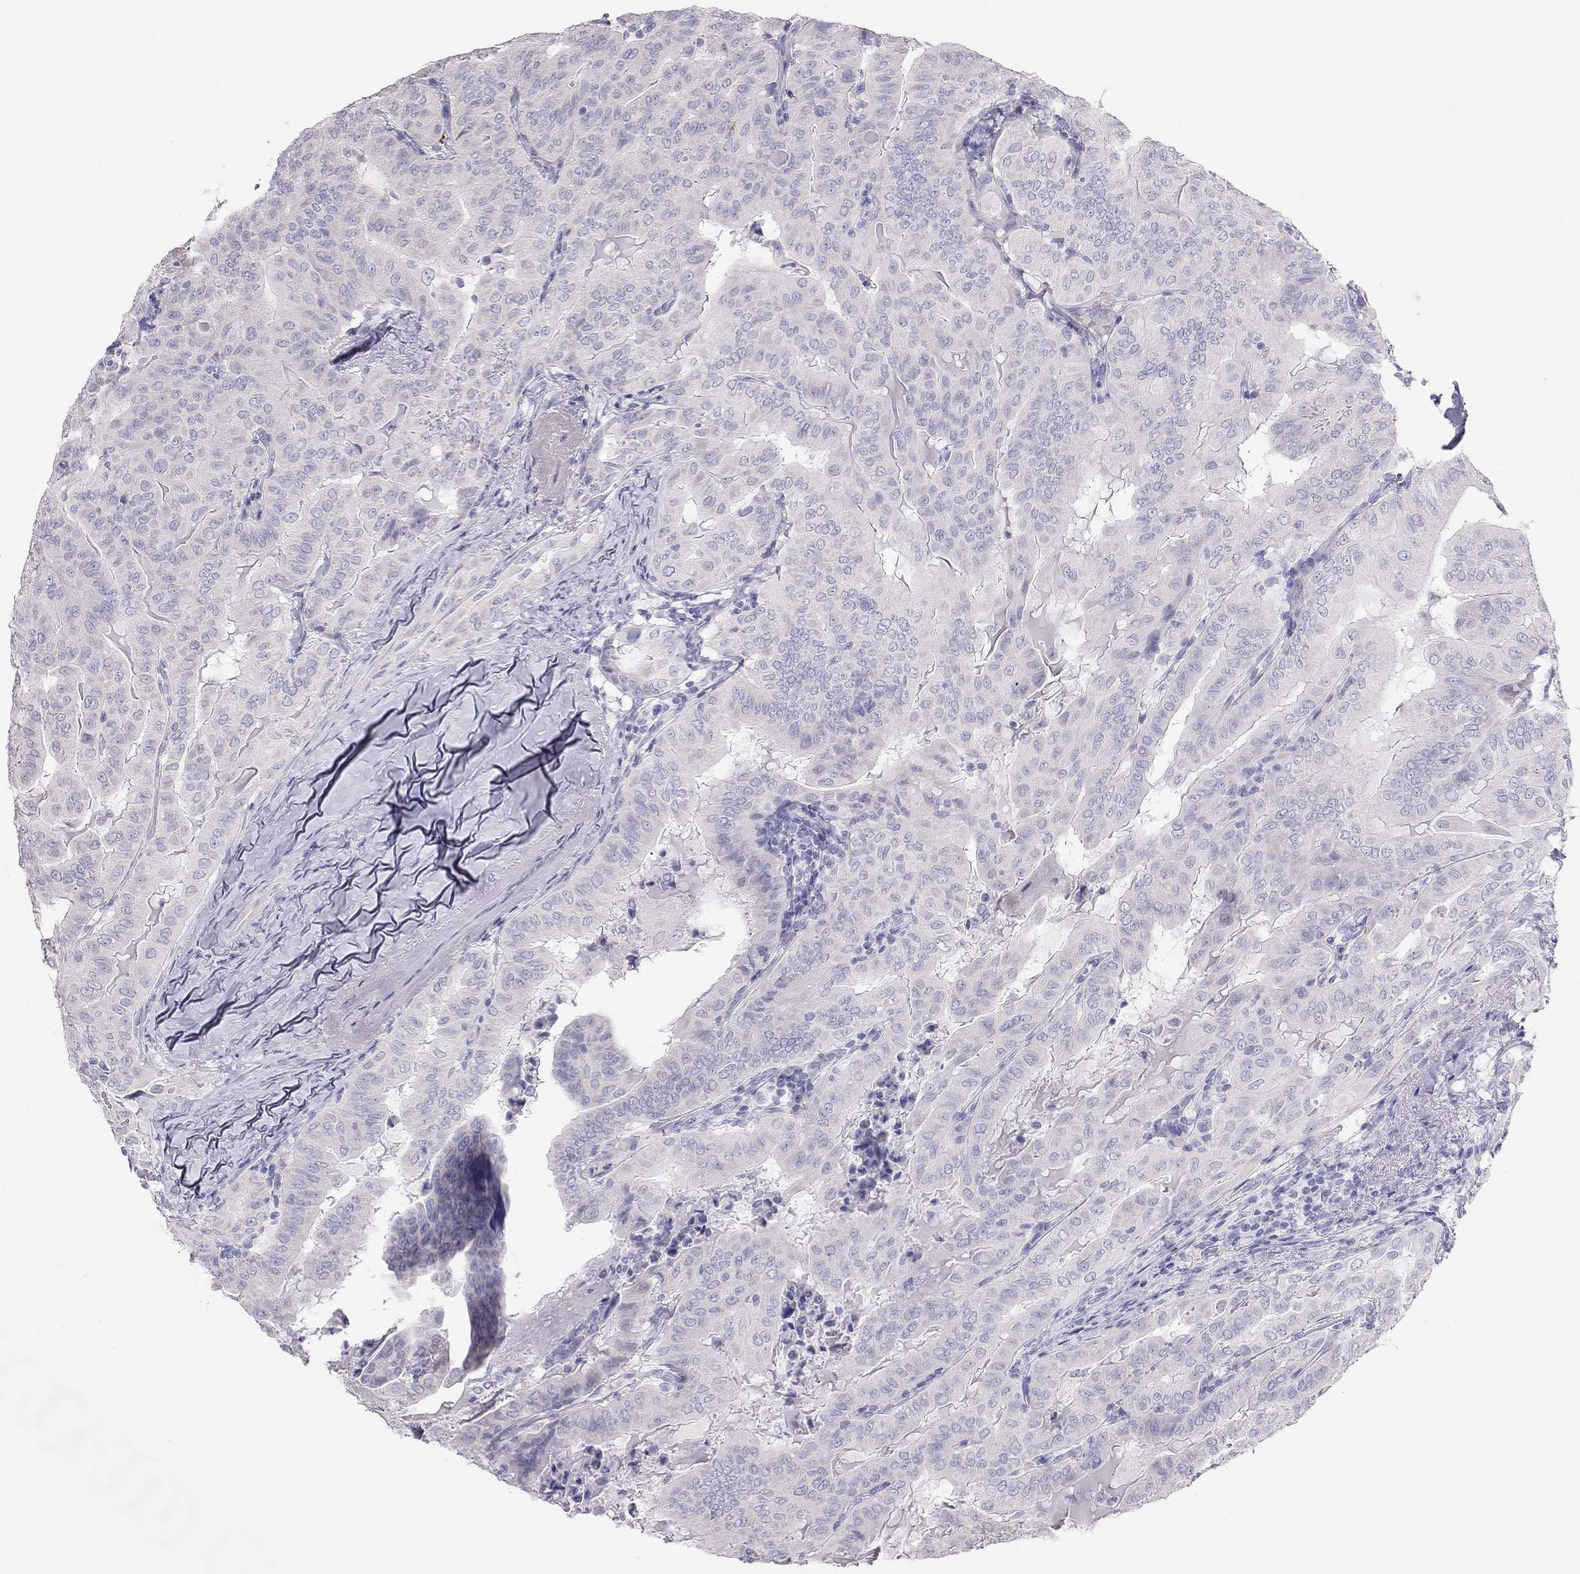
{"staining": {"intensity": "negative", "quantity": "none", "location": "none"}, "tissue": "thyroid cancer", "cell_type": "Tumor cells", "image_type": "cancer", "snomed": [{"axis": "morphology", "description": "Papillary adenocarcinoma, NOS"}, {"axis": "topography", "description": "Thyroid gland"}], "caption": "Tumor cells are negative for brown protein staining in thyroid cancer.", "gene": "SPATA12", "patient": {"sex": "female", "age": 68}}